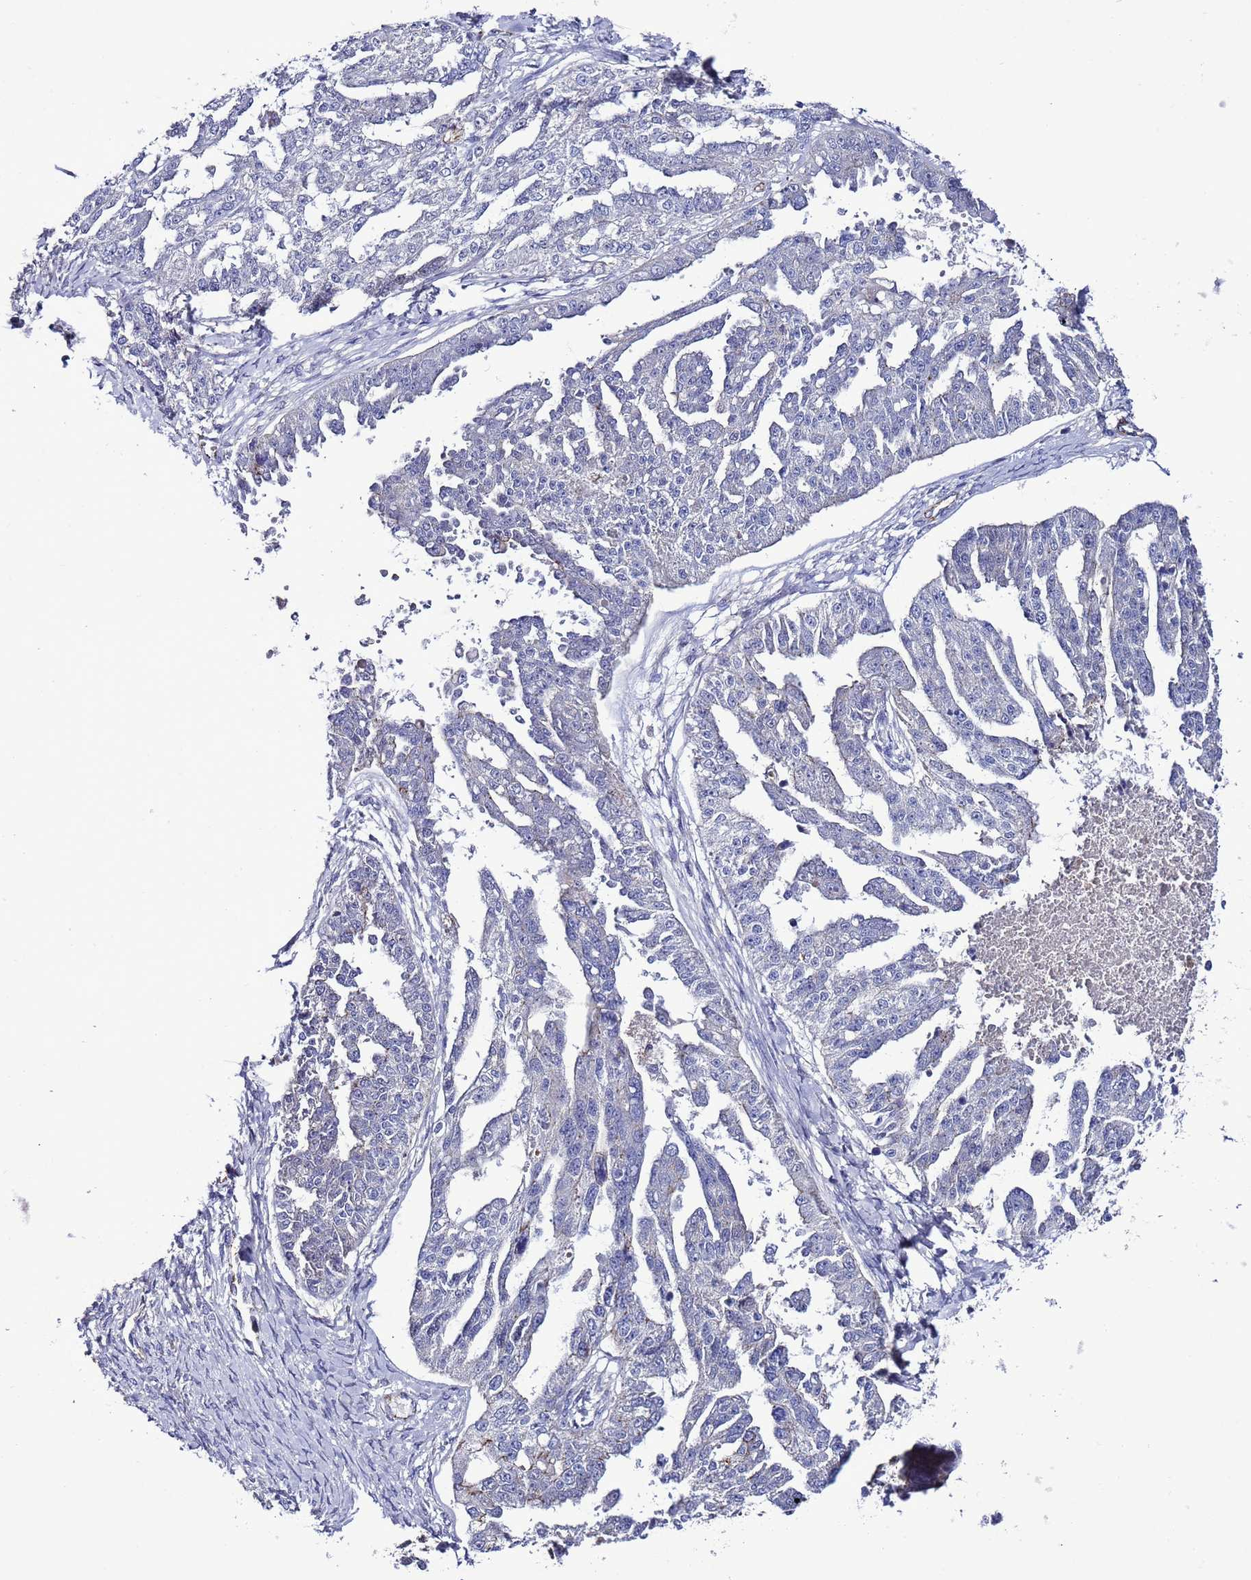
{"staining": {"intensity": "negative", "quantity": "none", "location": "none"}, "tissue": "ovarian cancer", "cell_type": "Tumor cells", "image_type": "cancer", "snomed": [{"axis": "morphology", "description": "Cystadenocarcinoma, serous, NOS"}, {"axis": "topography", "description": "Ovary"}], "caption": "DAB immunohistochemical staining of human ovarian cancer (serous cystadenocarcinoma) shows no significant positivity in tumor cells. Brightfield microscopy of IHC stained with DAB (3,3'-diaminobenzidine) (brown) and hematoxylin (blue), captured at high magnification.", "gene": "TENM3", "patient": {"sex": "female", "age": 58}}